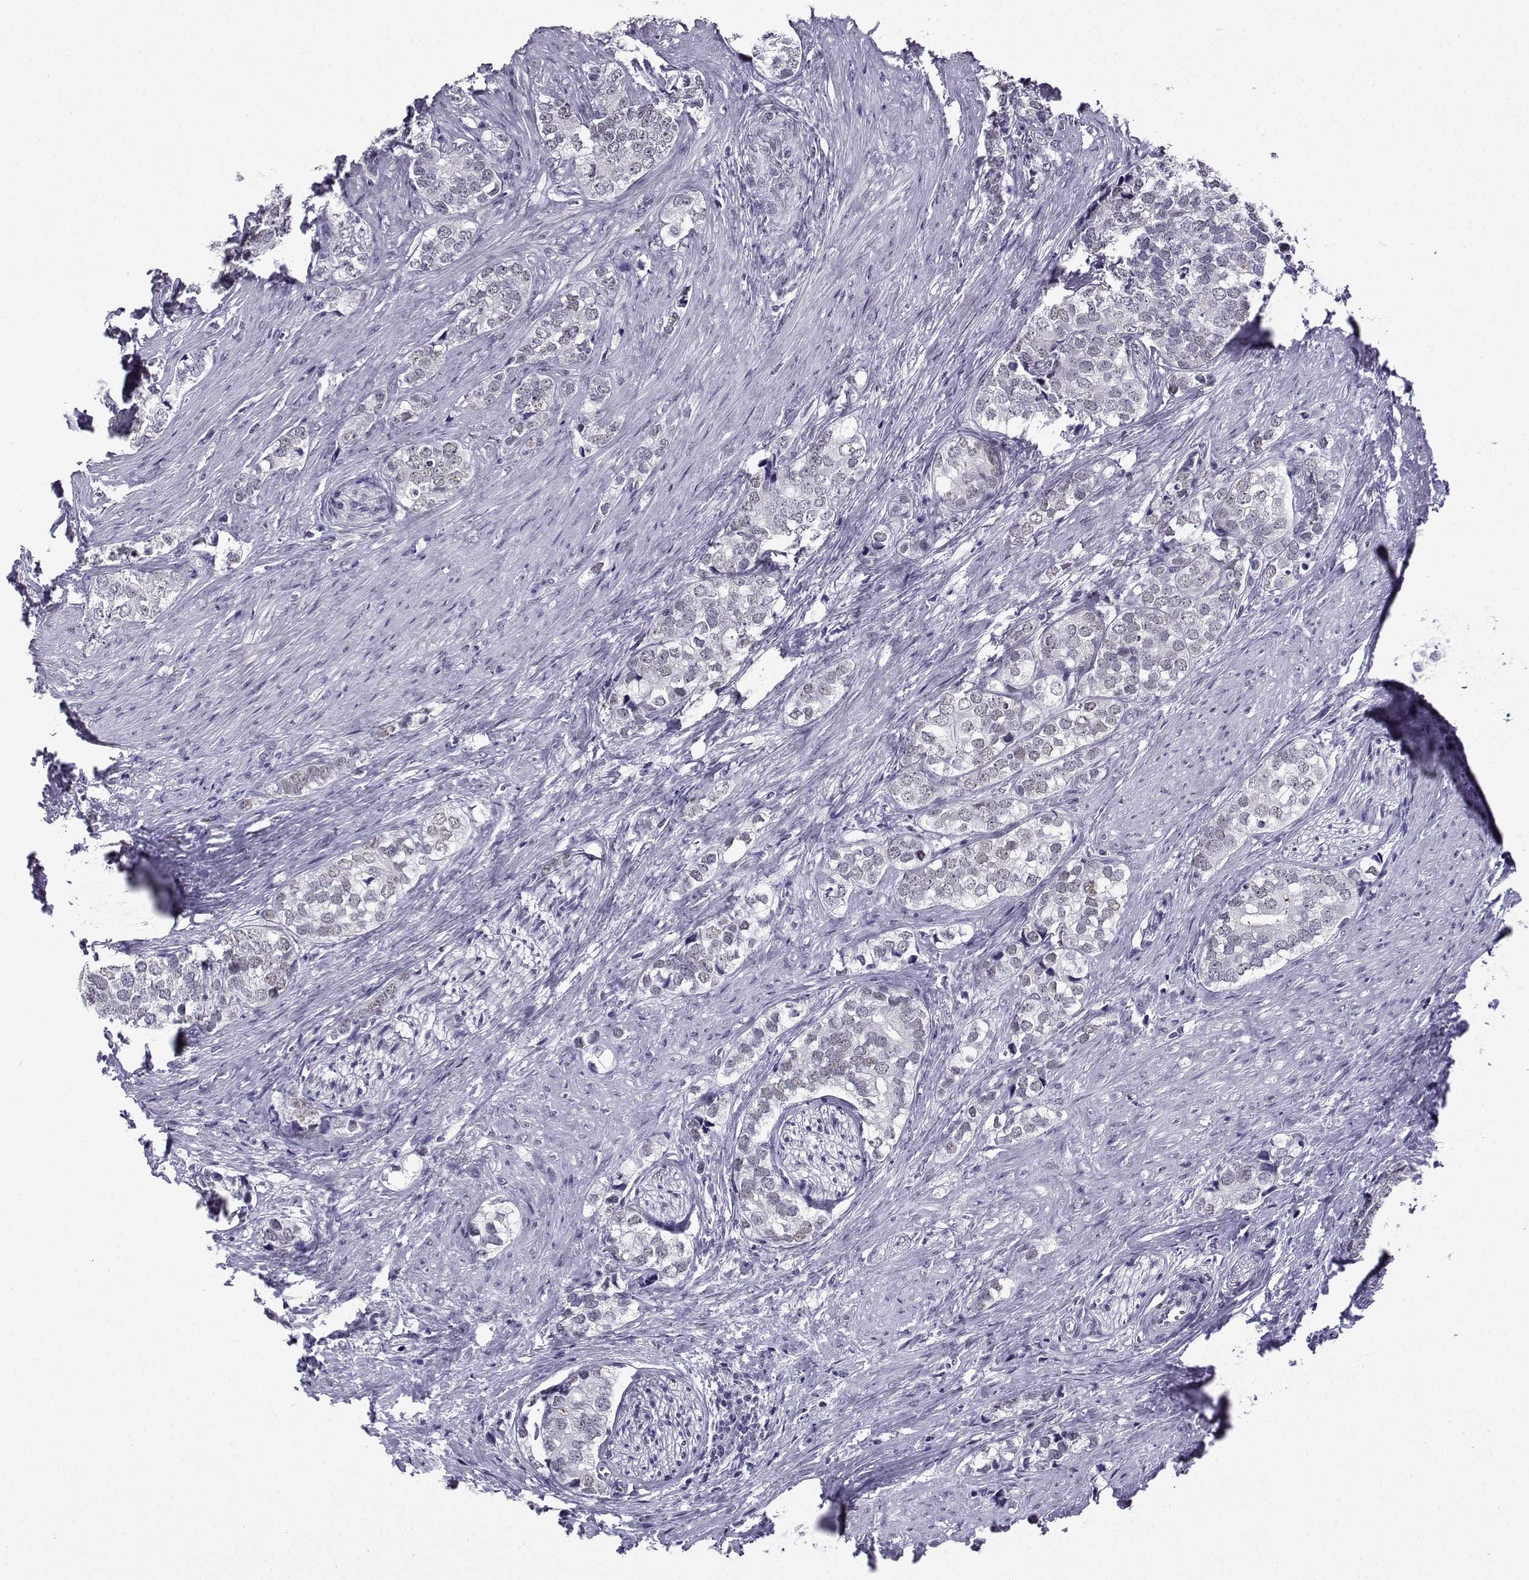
{"staining": {"intensity": "negative", "quantity": "none", "location": "none"}, "tissue": "prostate cancer", "cell_type": "Tumor cells", "image_type": "cancer", "snomed": [{"axis": "morphology", "description": "Adenocarcinoma, NOS"}, {"axis": "topography", "description": "Prostate and seminal vesicle, NOS"}], "caption": "A micrograph of human adenocarcinoma (prostate) is negative for staining in tumor cells.", "gene": "LRFN2", "patient": {"sex": "male", "age": 63}}